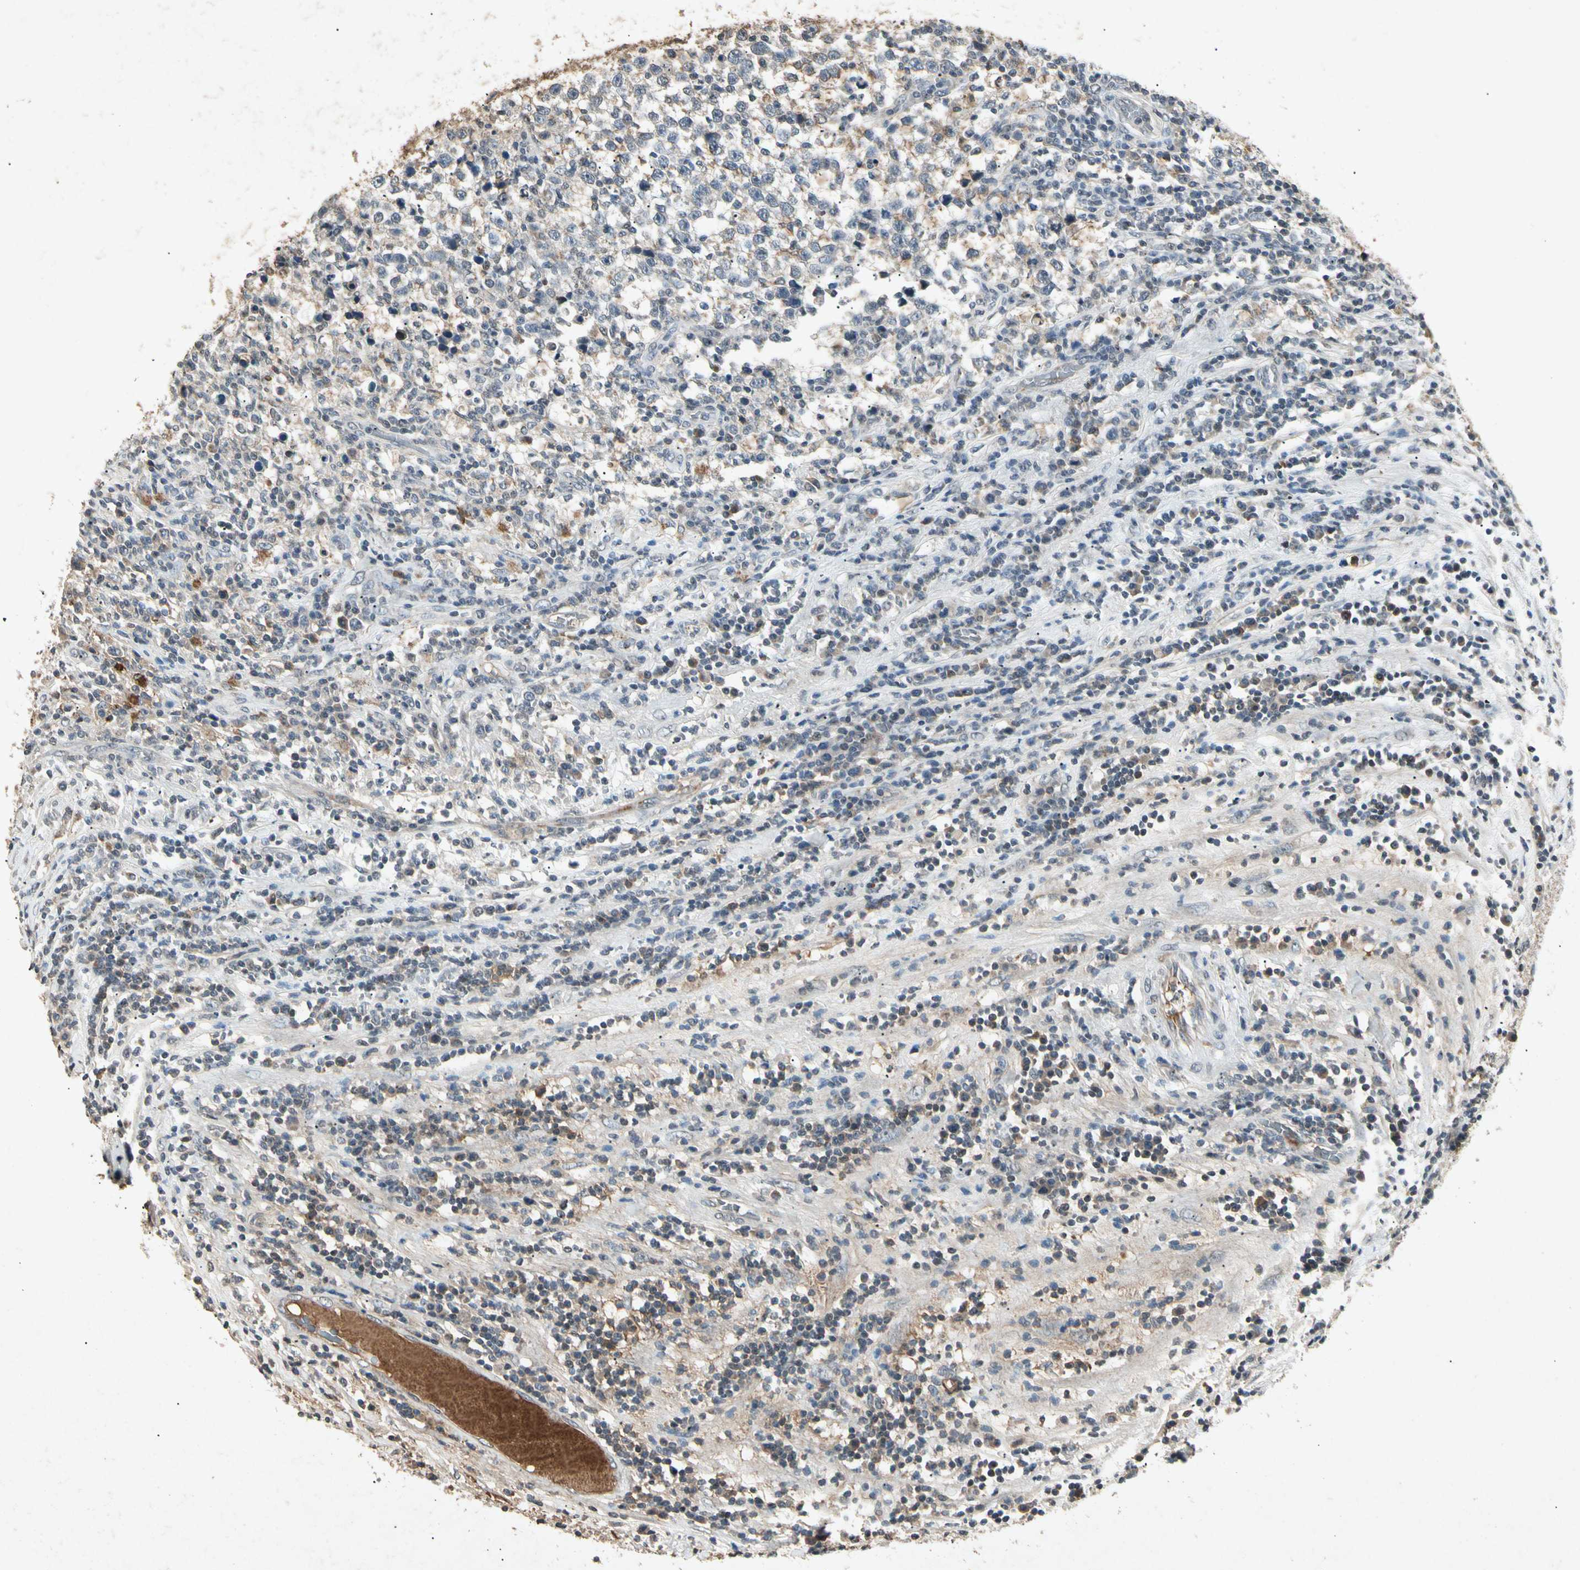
{"staining": {"intensity": "negative", "quantity": "none", "location": "none"}, "tissue": "testis cancer", "cell_type": "Tumor cells", "image_type": "cancer", "snomed": [{"axis": "morphology", "description": "Seminoma, NOS"}, {"axis": "topography", "description": "Testis"}], "caption": "IHC photomicrograph of neoplastic tissue: testis seminoma stained with DAB (3,3'-diaminobenzidine) exhibits no significant protein positivity in tumor cells.", "gene": "CP", "patient": {"sex": "male", "age": 43}}